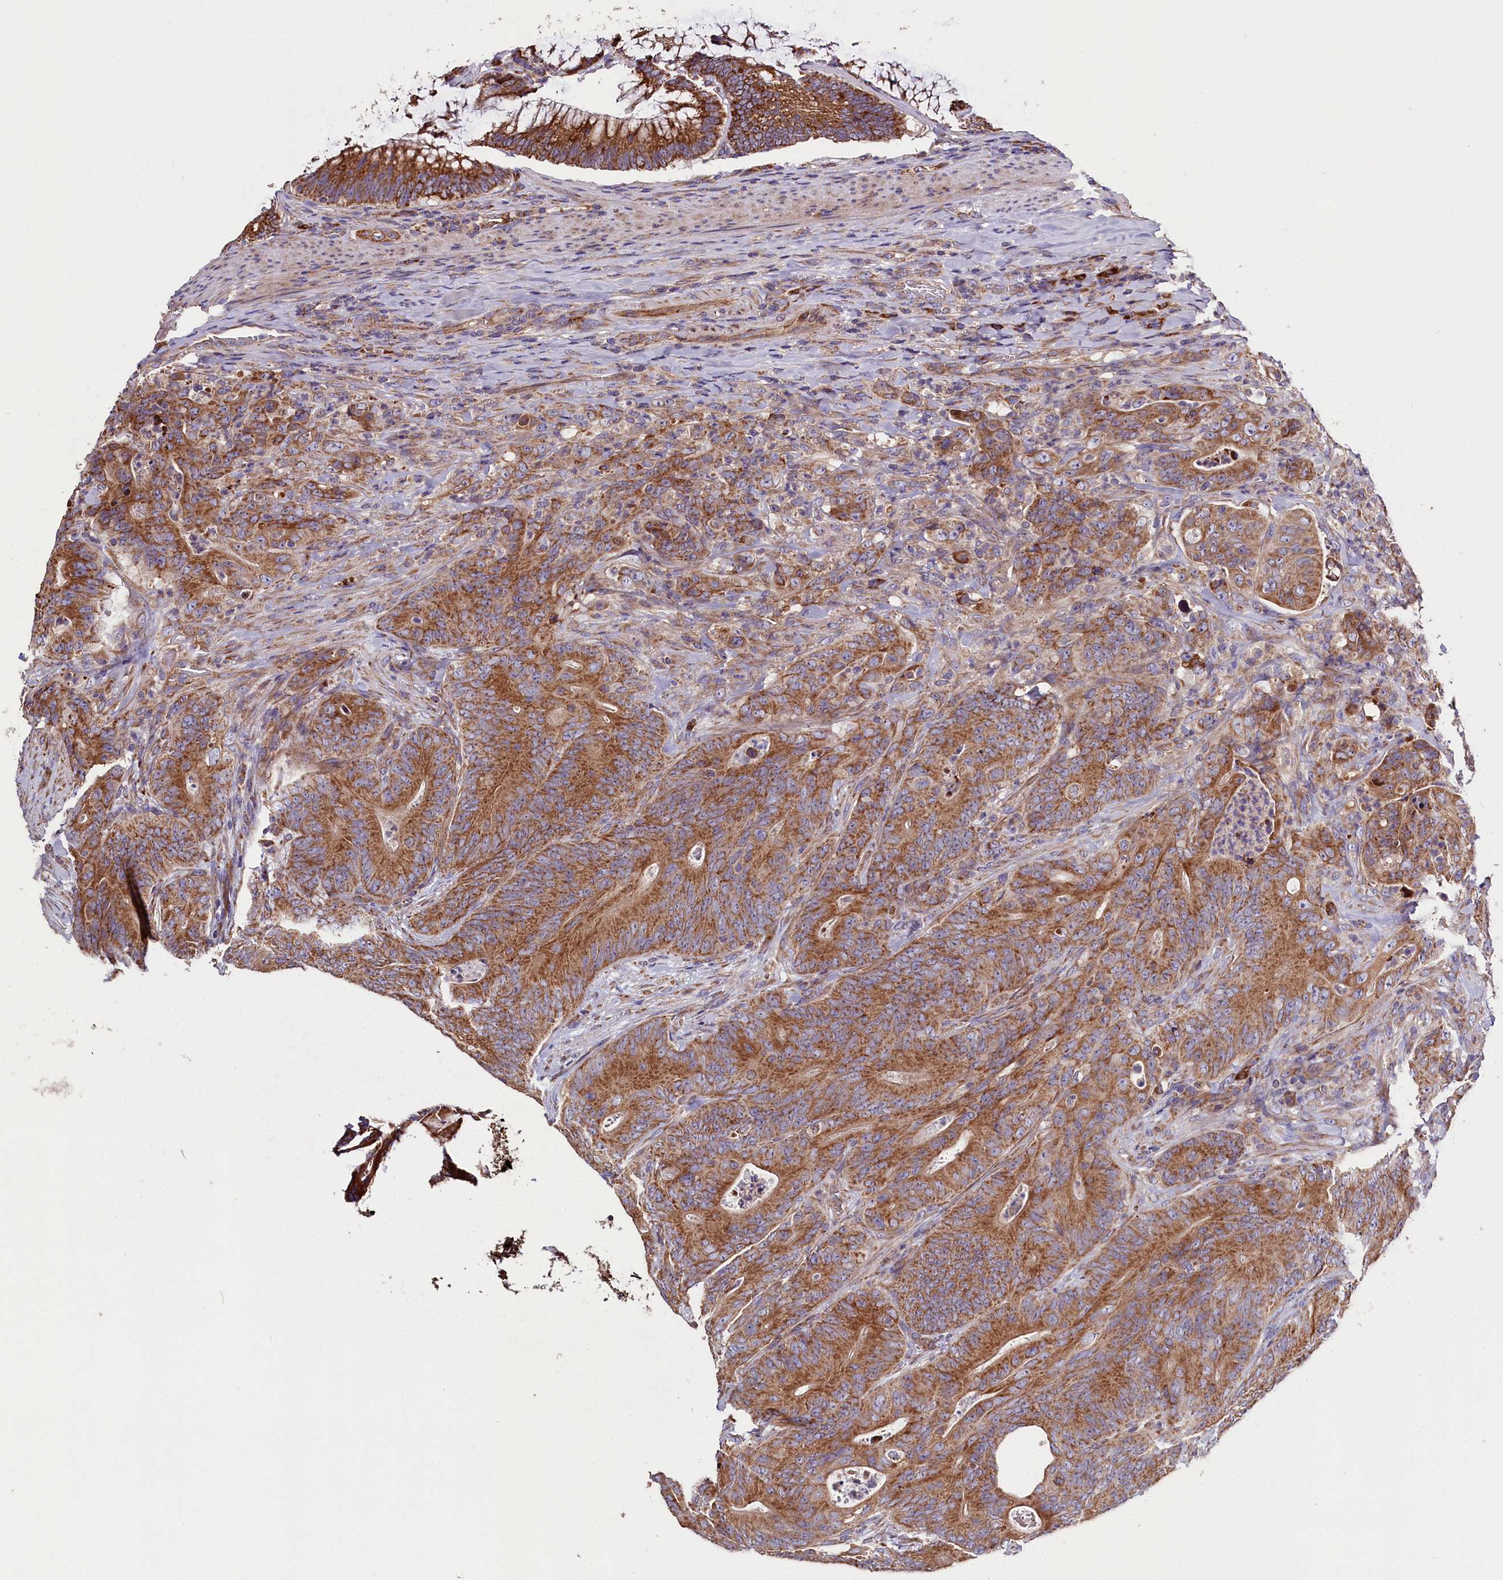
{"staining": {"intensity": "moderate", "quantity": ">75%", "location": "cytoplasmic/membranous"}, "tissue": "colorectal cancer", "cell_type": "Tumor cells", "image_type": "cancer", "snomed": [{"axis": "morphology", "description": "Normal tissue, NOS"}, {"axis": "topography", "description": "Colon"}], "caption": "DAB immunohistochemical staining of colorectal cancer exhibits moderate cytoplasmic/membranous protein positivity in approximately >75% of tumor cells.", "gene": "ZSWIM1", "patient": {"sex": "female", "age": 82}}